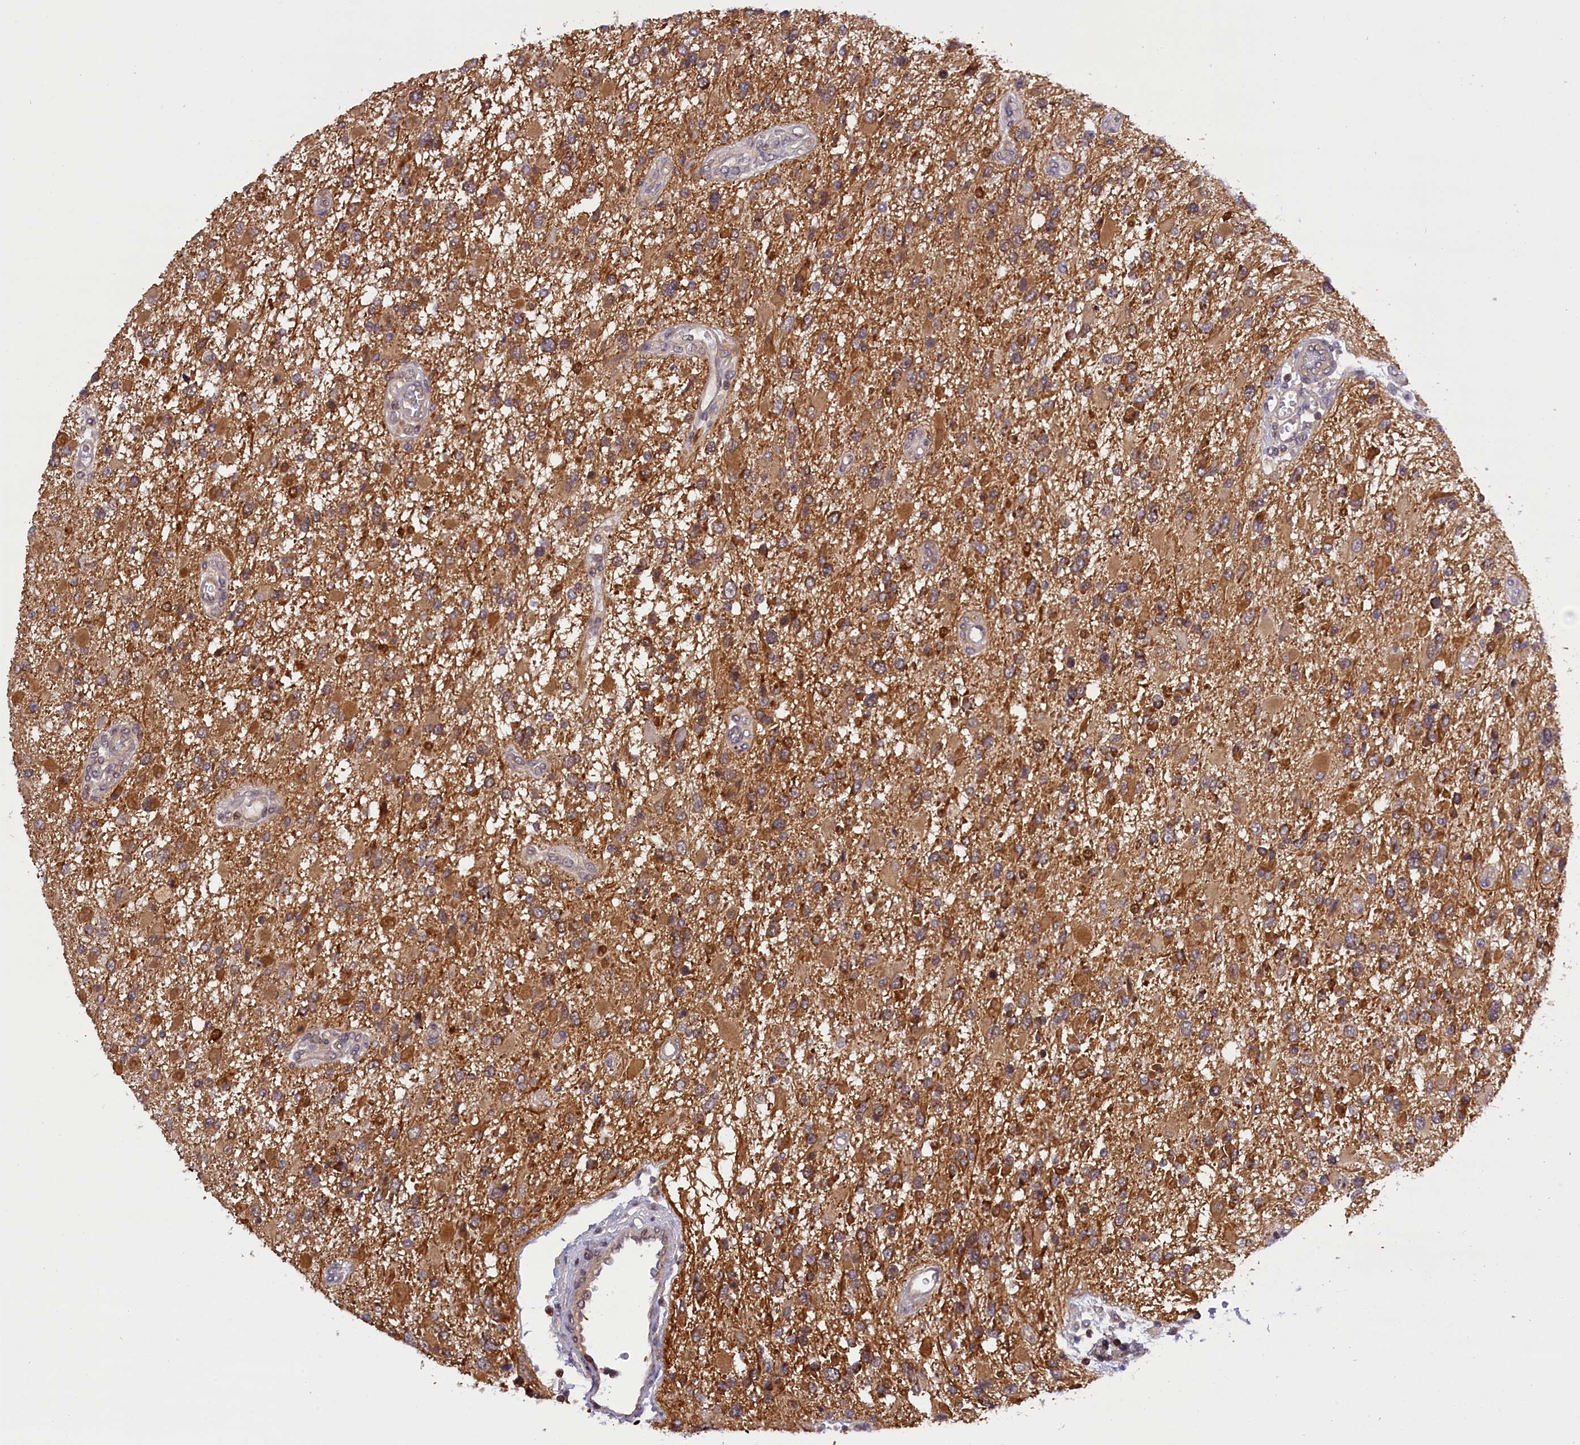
{"staining": {"intensity": "weak", "quantity": "25%-75%", "location": "cytoplasmic/membranous"}, "tissue": "glioma", "cell_type": "Tumor cells", "image_type": "cancer", "snomed": [{"axis": "morphology", "description": "Glioma, malignant, High grade"}, {"axis": "topography", "description": "Brain"}], "caption": "This is a micrograph of IHC staining of glioma, which shows weak positivity in the cytoplasmic/membranous of tumor cells.", "gene": "TBCB", "patient": {"sex": "male", "age": 53}}